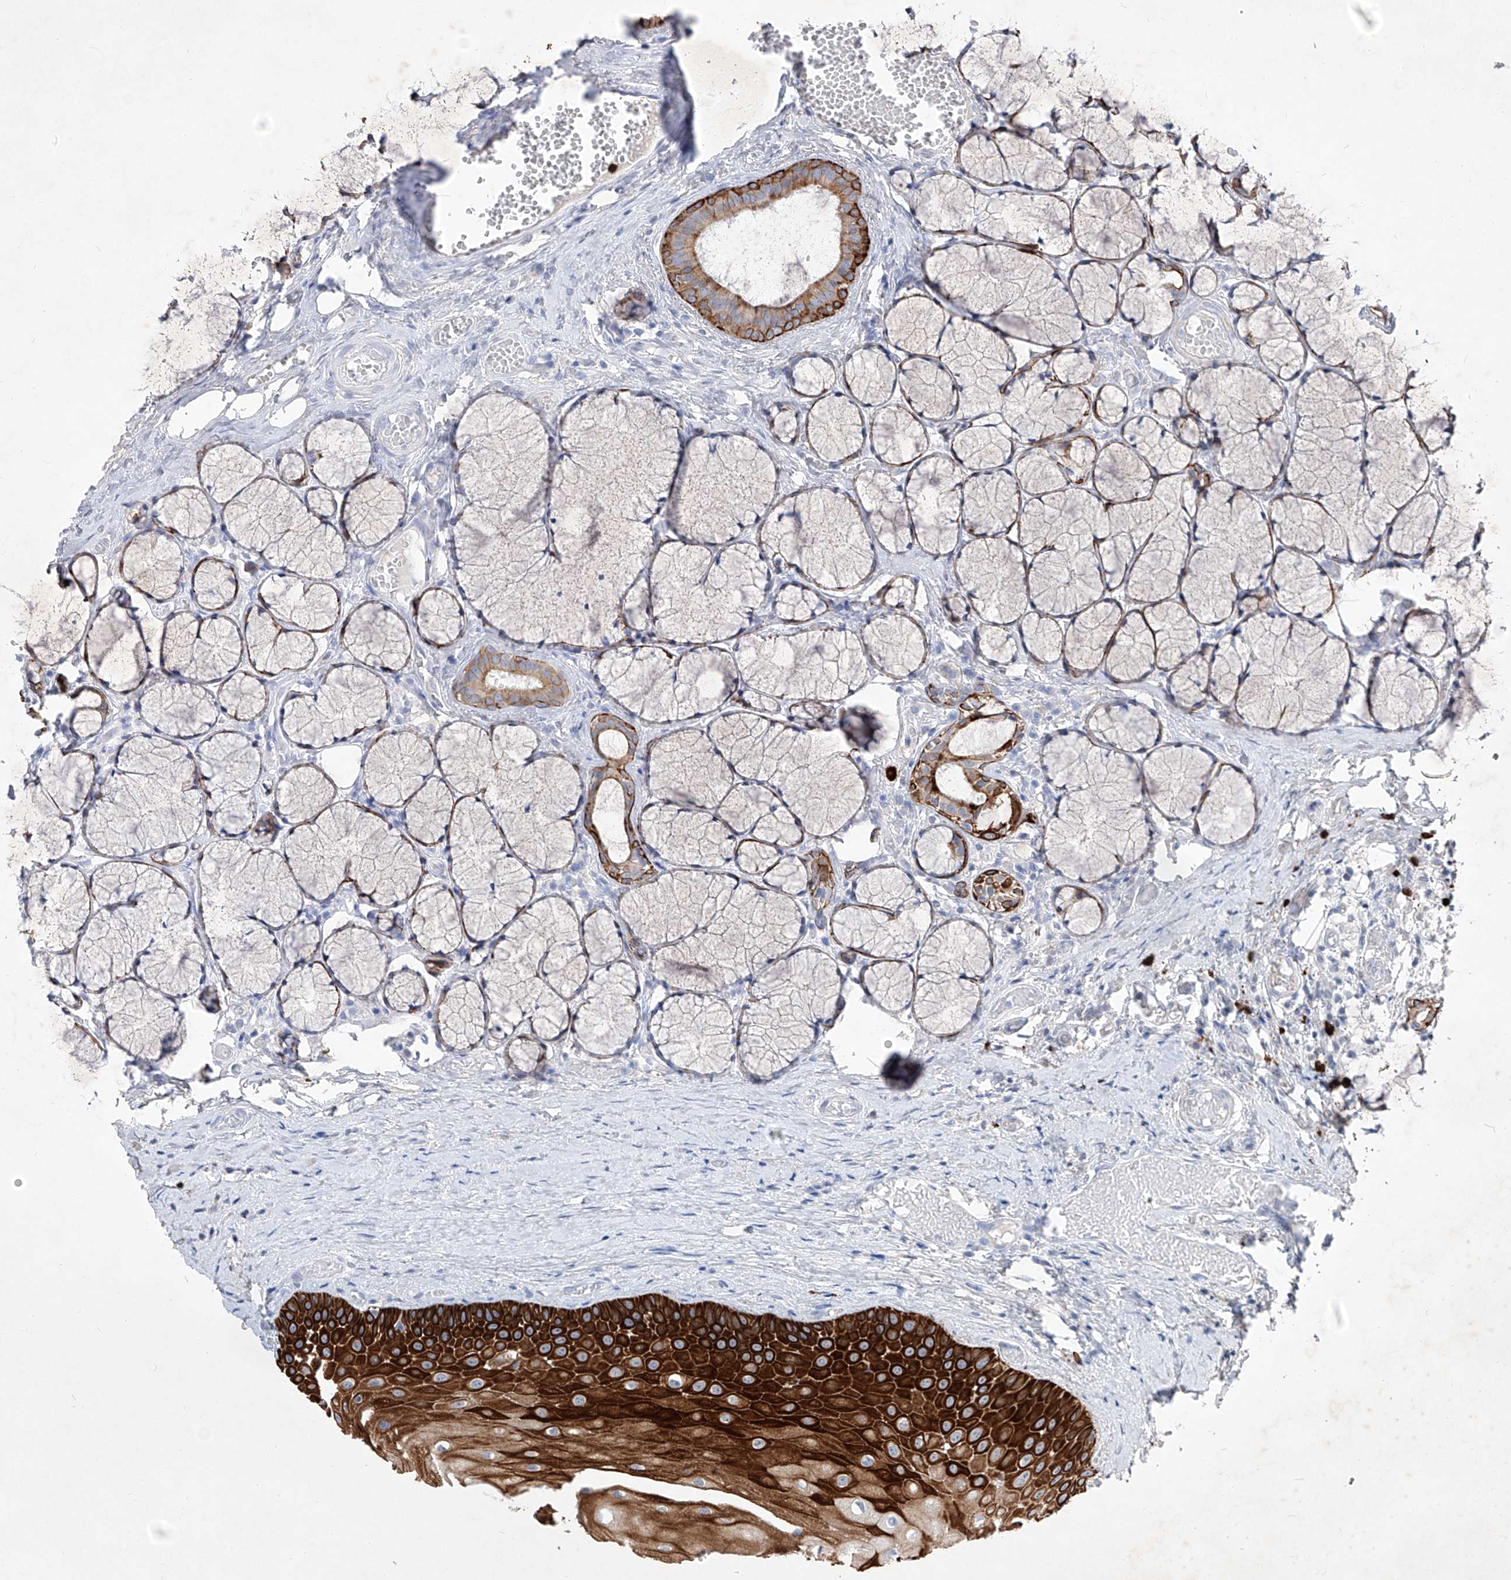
{"staining": {"intensity": "strong", "quantity": ">75%", "location": "cytoplasmic/membranous"}, "tissue": "oral mucosa", "cell_type": "Squamous epithelial cells", "image_type": "normal", "snomed": [{"axis": "morphology", "description": "Normal tissue, NOS"}, {"axis": "topography", "description": "Oral tissue"}], "caption": "IHC (DAB) staining of unremarkable human oral mucosa reveals strong cytoplasmic/membranous protein staining in about >75% of squamous epithelial cells.", "gene": "FRS3", "patient": {"sex": "male", "age": 66}}